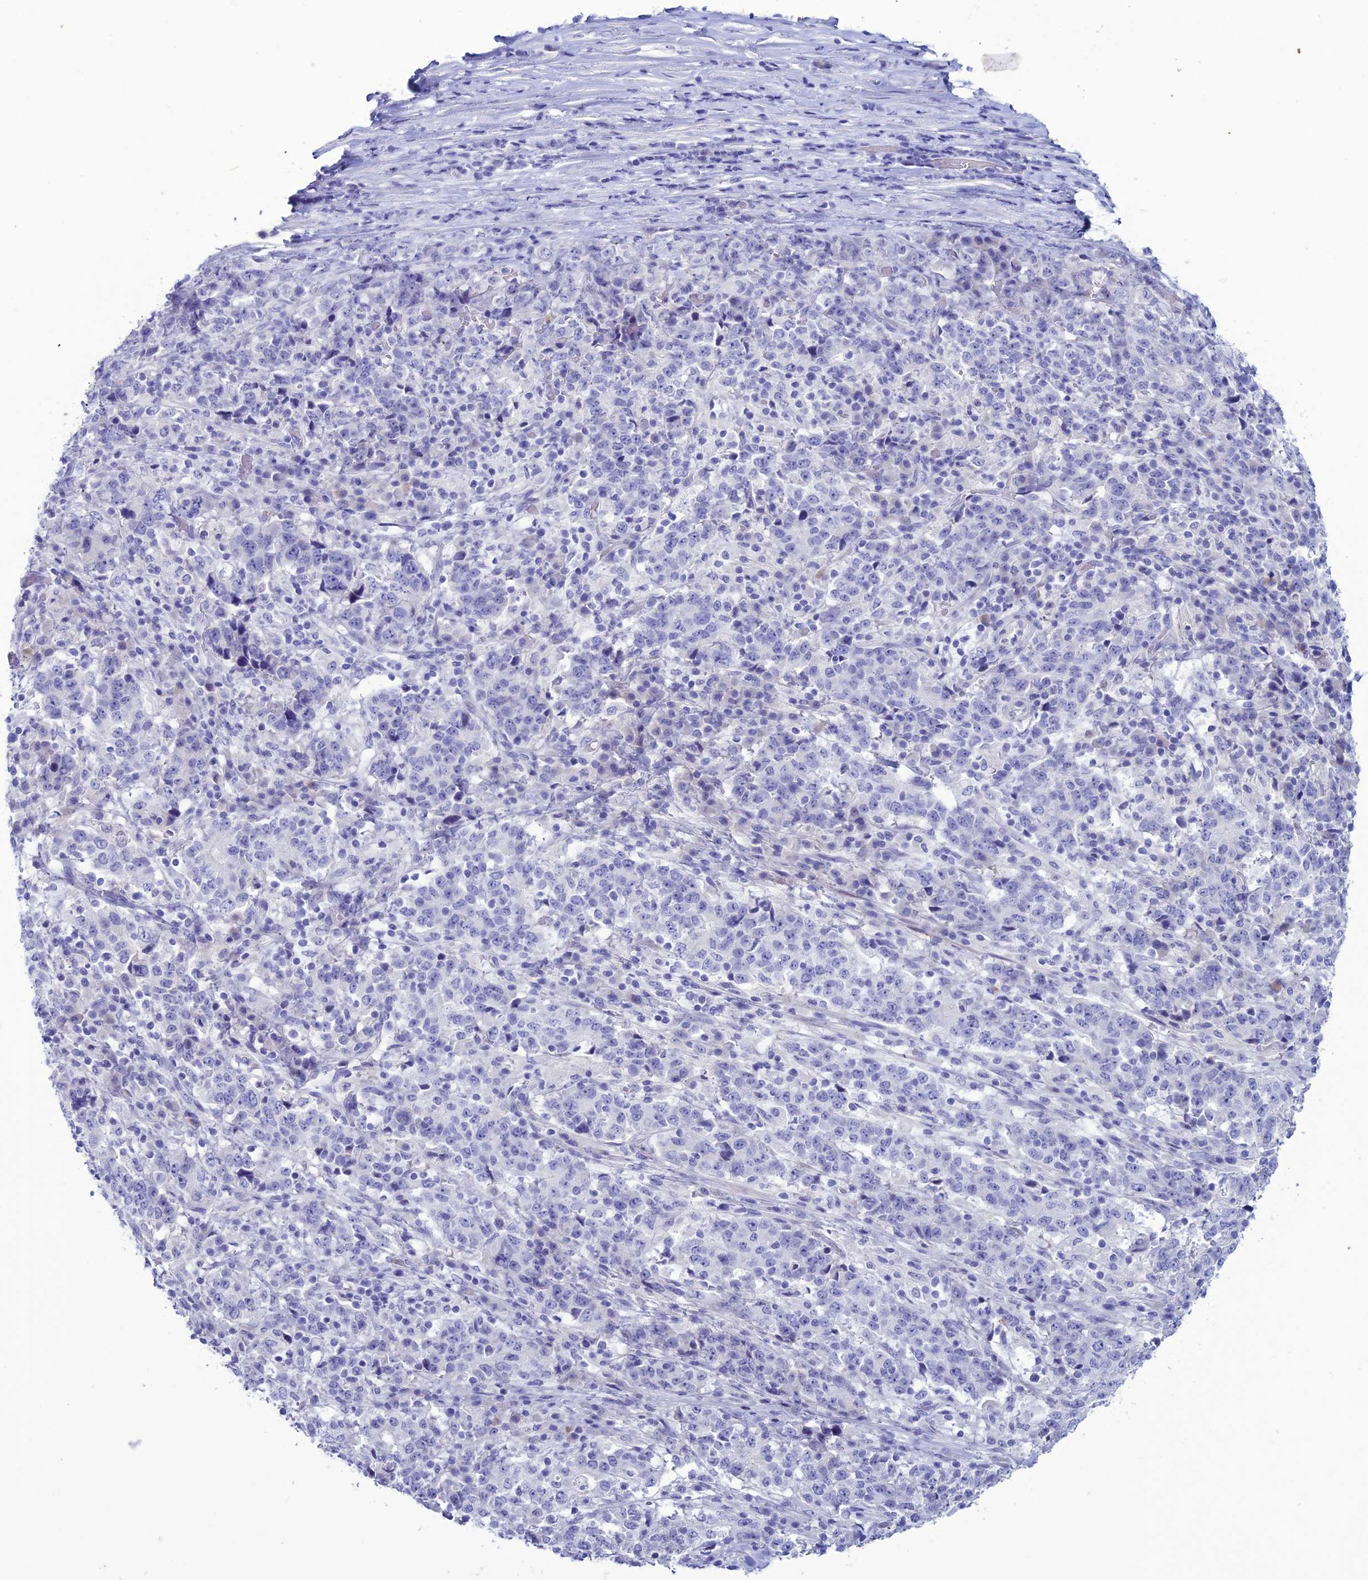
{"staining": {"intensity": "negative", "quantity": "none", "location": "none"}, "tissue": "stomach cancer", "cell_type": "Tumor cells", "image_type": "cancer", "snomed": [{"axis": "morphology", "description": "Adenocarcinoma, NOS"}, {"axis": "topography", "description": "Stomach"}], "caption": "The IHC micrograph has no significant positivity in tumor cells of adenocarcinoma (stomach) tissue.", "gene": "CLEC2L", "patient": {"sex": "male", "age": 59}}